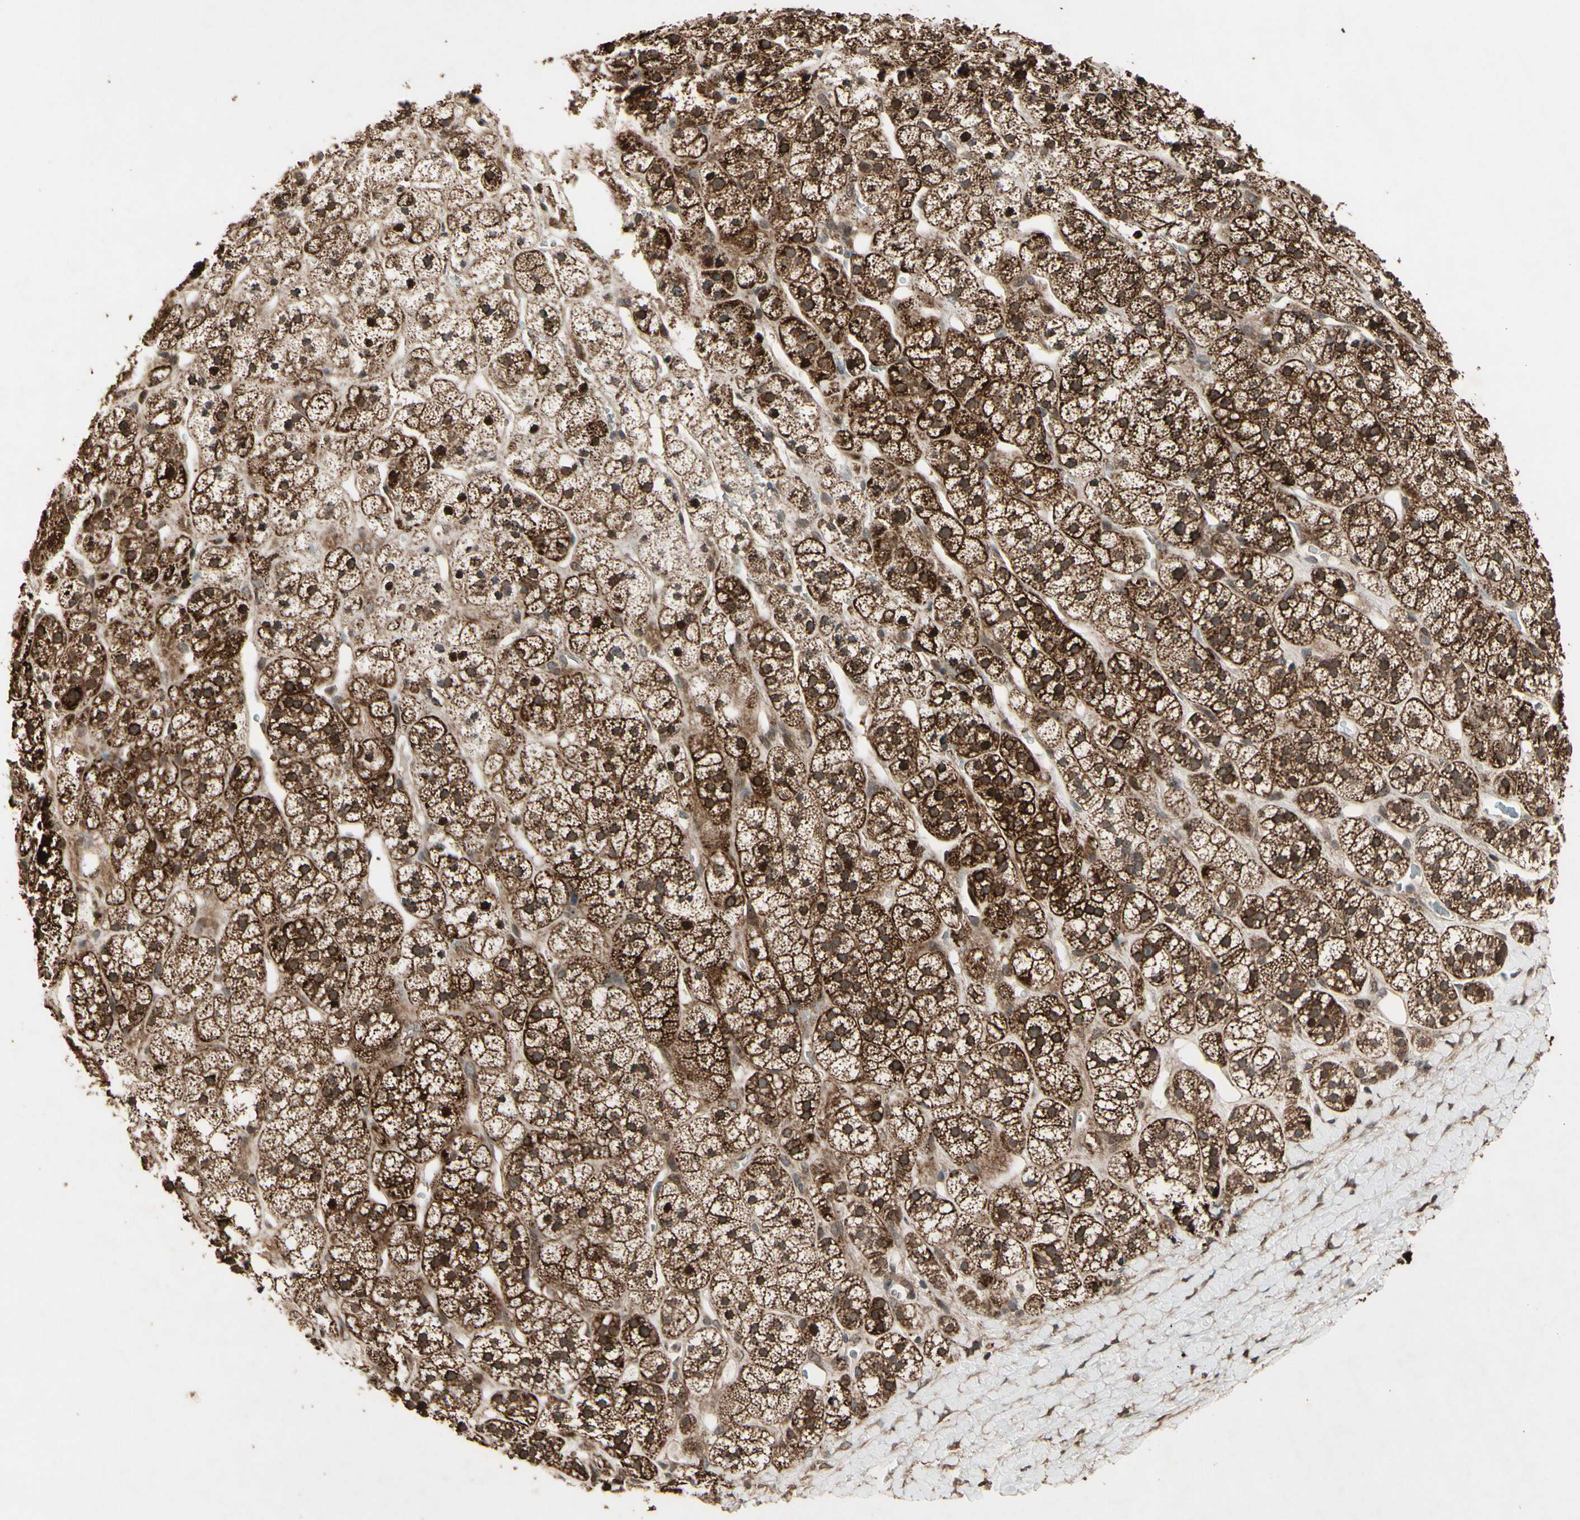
{"staining": {"intensity": "strong", "quantity": ">75%", "location": "cytoplasmic/membranous"}, "tissue": "adrenal gland", "cell_type": "Glandular cells", "image_type": "normal", "snomed": [{"axis": "morphology", "description": "Normal tissue, NOS"}, {"axis": "topography", "description": "Adrenal gland"}], "caption": "A high-resolution micrograph shows IHC staining of unremarkable adrenal gland, which displays strong cytoplasmic/membranous staining in approximately >75% of glandular cells. Ihc stains the protein of interest in brown and the nuclei are stained blue.", "gene": "CSF1R", "patient": {"sex": "male", "age": 56}}